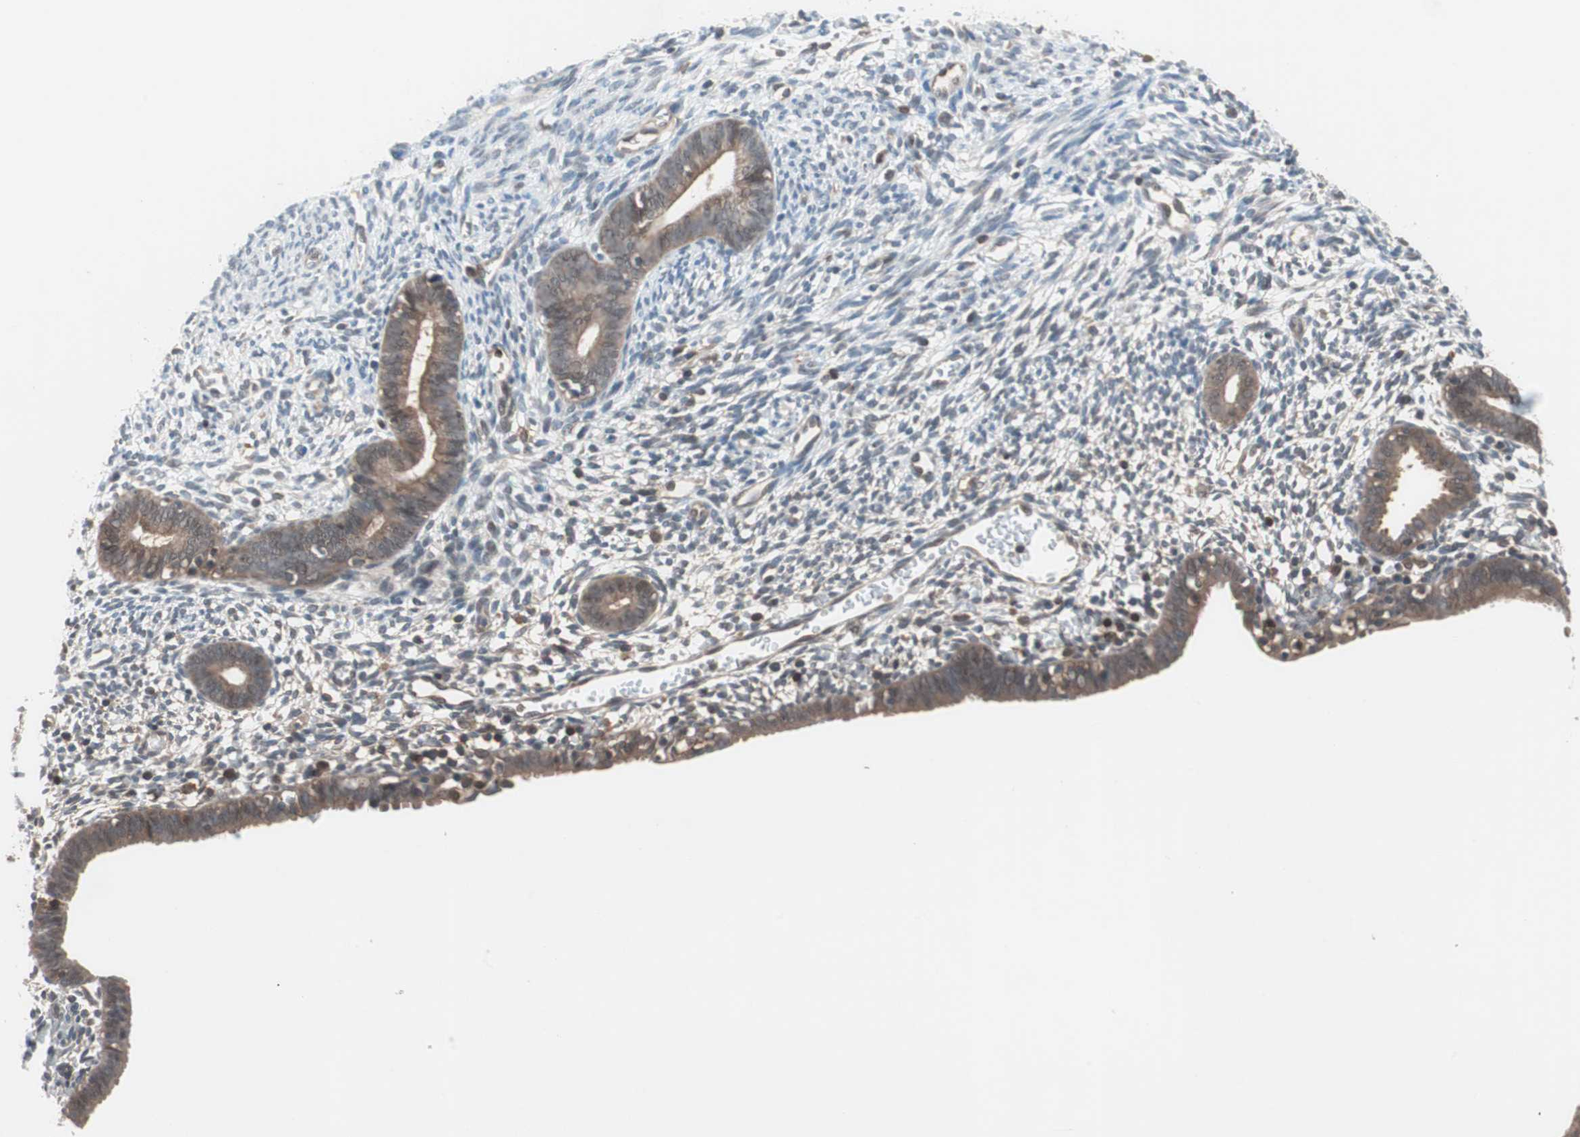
{"staining": {"intensity": "negative", "quantity": "none", "location": "none"}, "tissue": "endometrium", "cell_type": "Cells in endometrial stroma", "image_type": "normal", "snomed": [{"axis": "morphology", "description": "Normal tissue, NOS"}, {"axis": "morphology", "description": "Atrophy, NOS"}, {"axis": "topography", "description": "Uterus"}, {"axis": "topography", "description": "Endometrium"}], "caption": "Histopathology image shows no protein staining in cells in endometrial stroma of benign endometrium.", "gene": "GALT", "patient": {"sex": "female", "age": 68}}